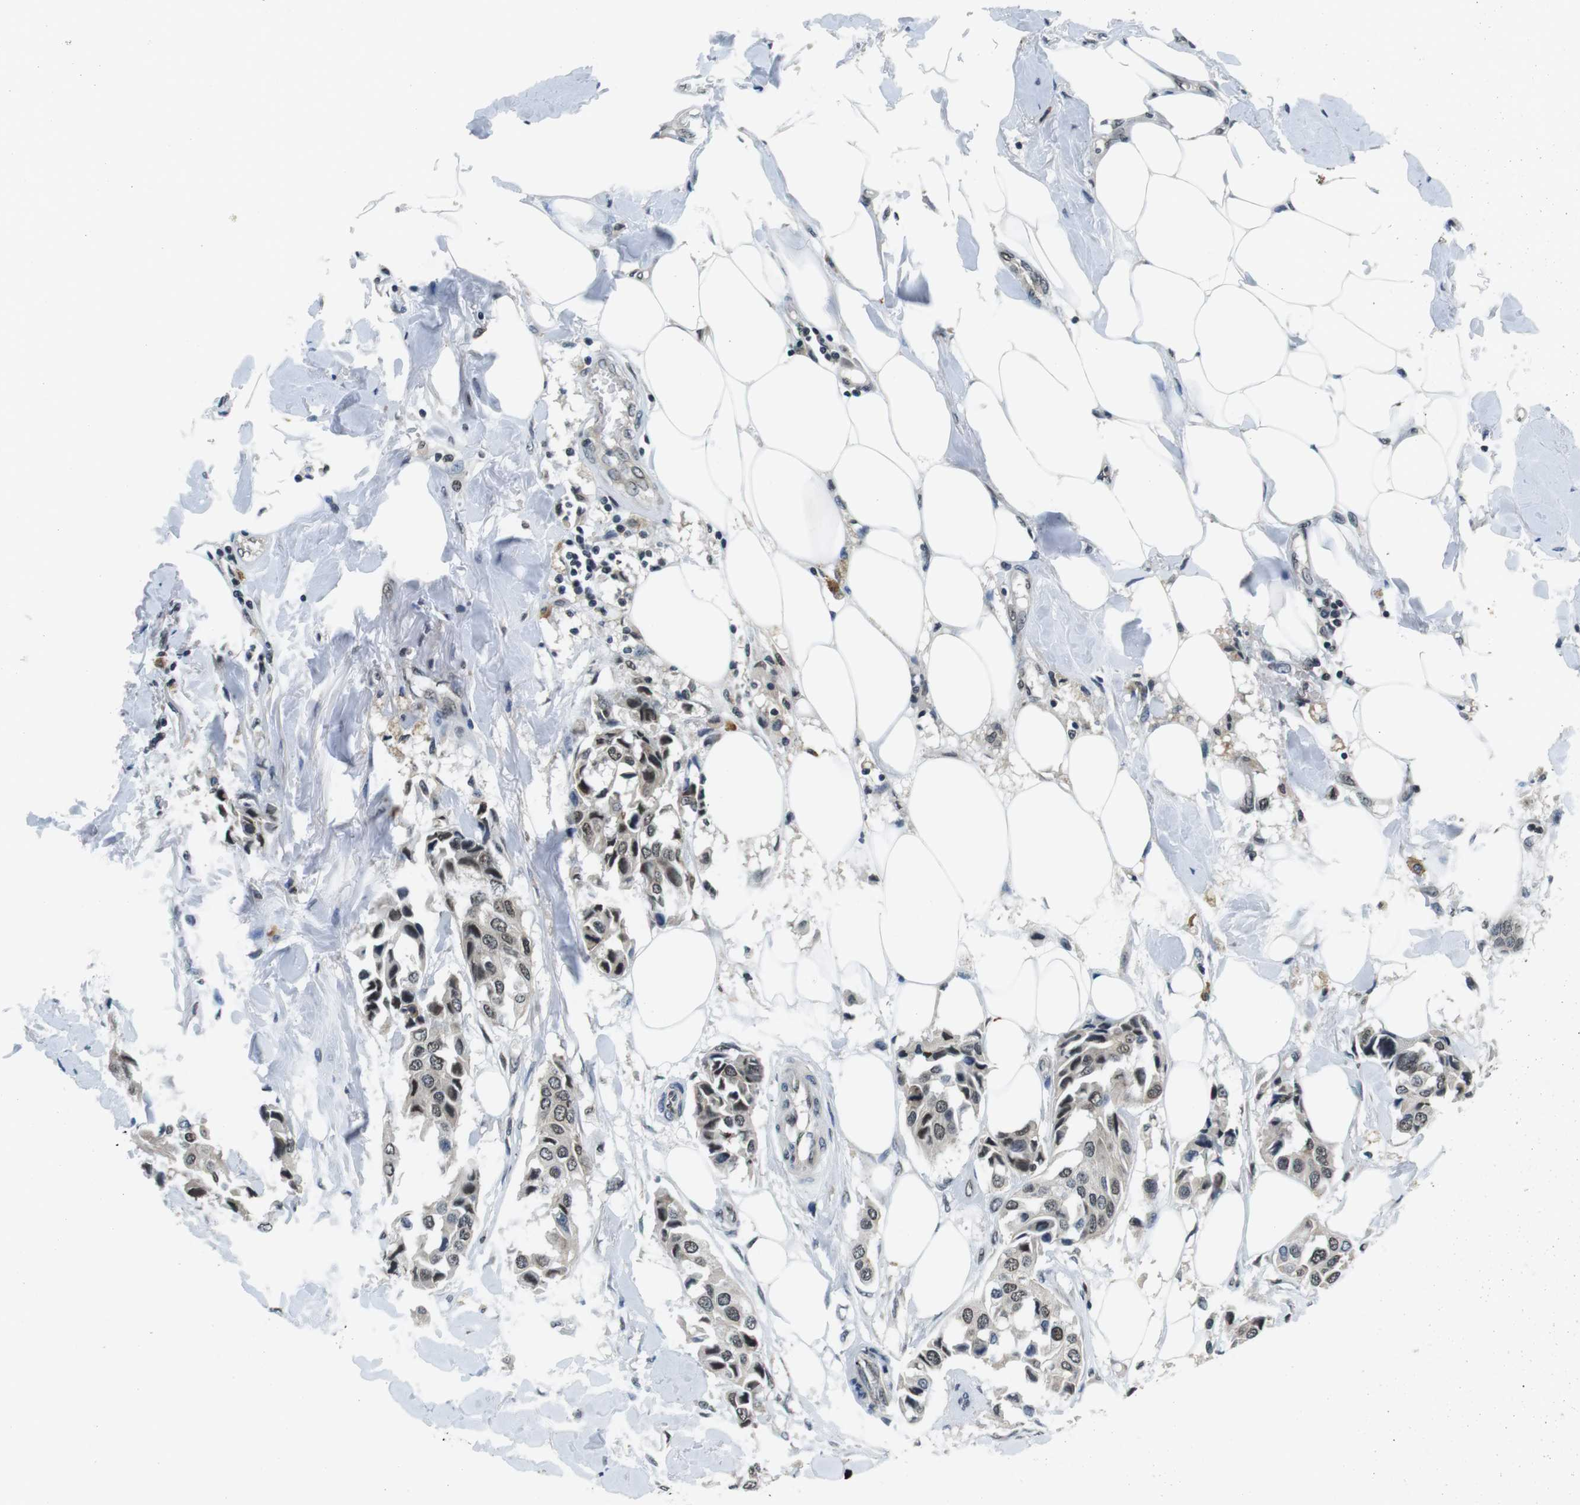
{"staining": {"intensity": "weak", "quantity": "<25%", "location": "nuclear"}, "tissue": "breast cancer", "cell_type": "Tumor cells", "image_type": "cancer", "snomed": [{"axis": "morphology", "description": "Duct carcinoma"}, {"axis": "topography", "description": "Breast"}], "caption": "Intraductal carcinoma (breast) was stained to show a protein in brown. There is no significant positivity in tumor cells.", "gene": "NEK4", "patient": {"sex": "female", "age": 80}}